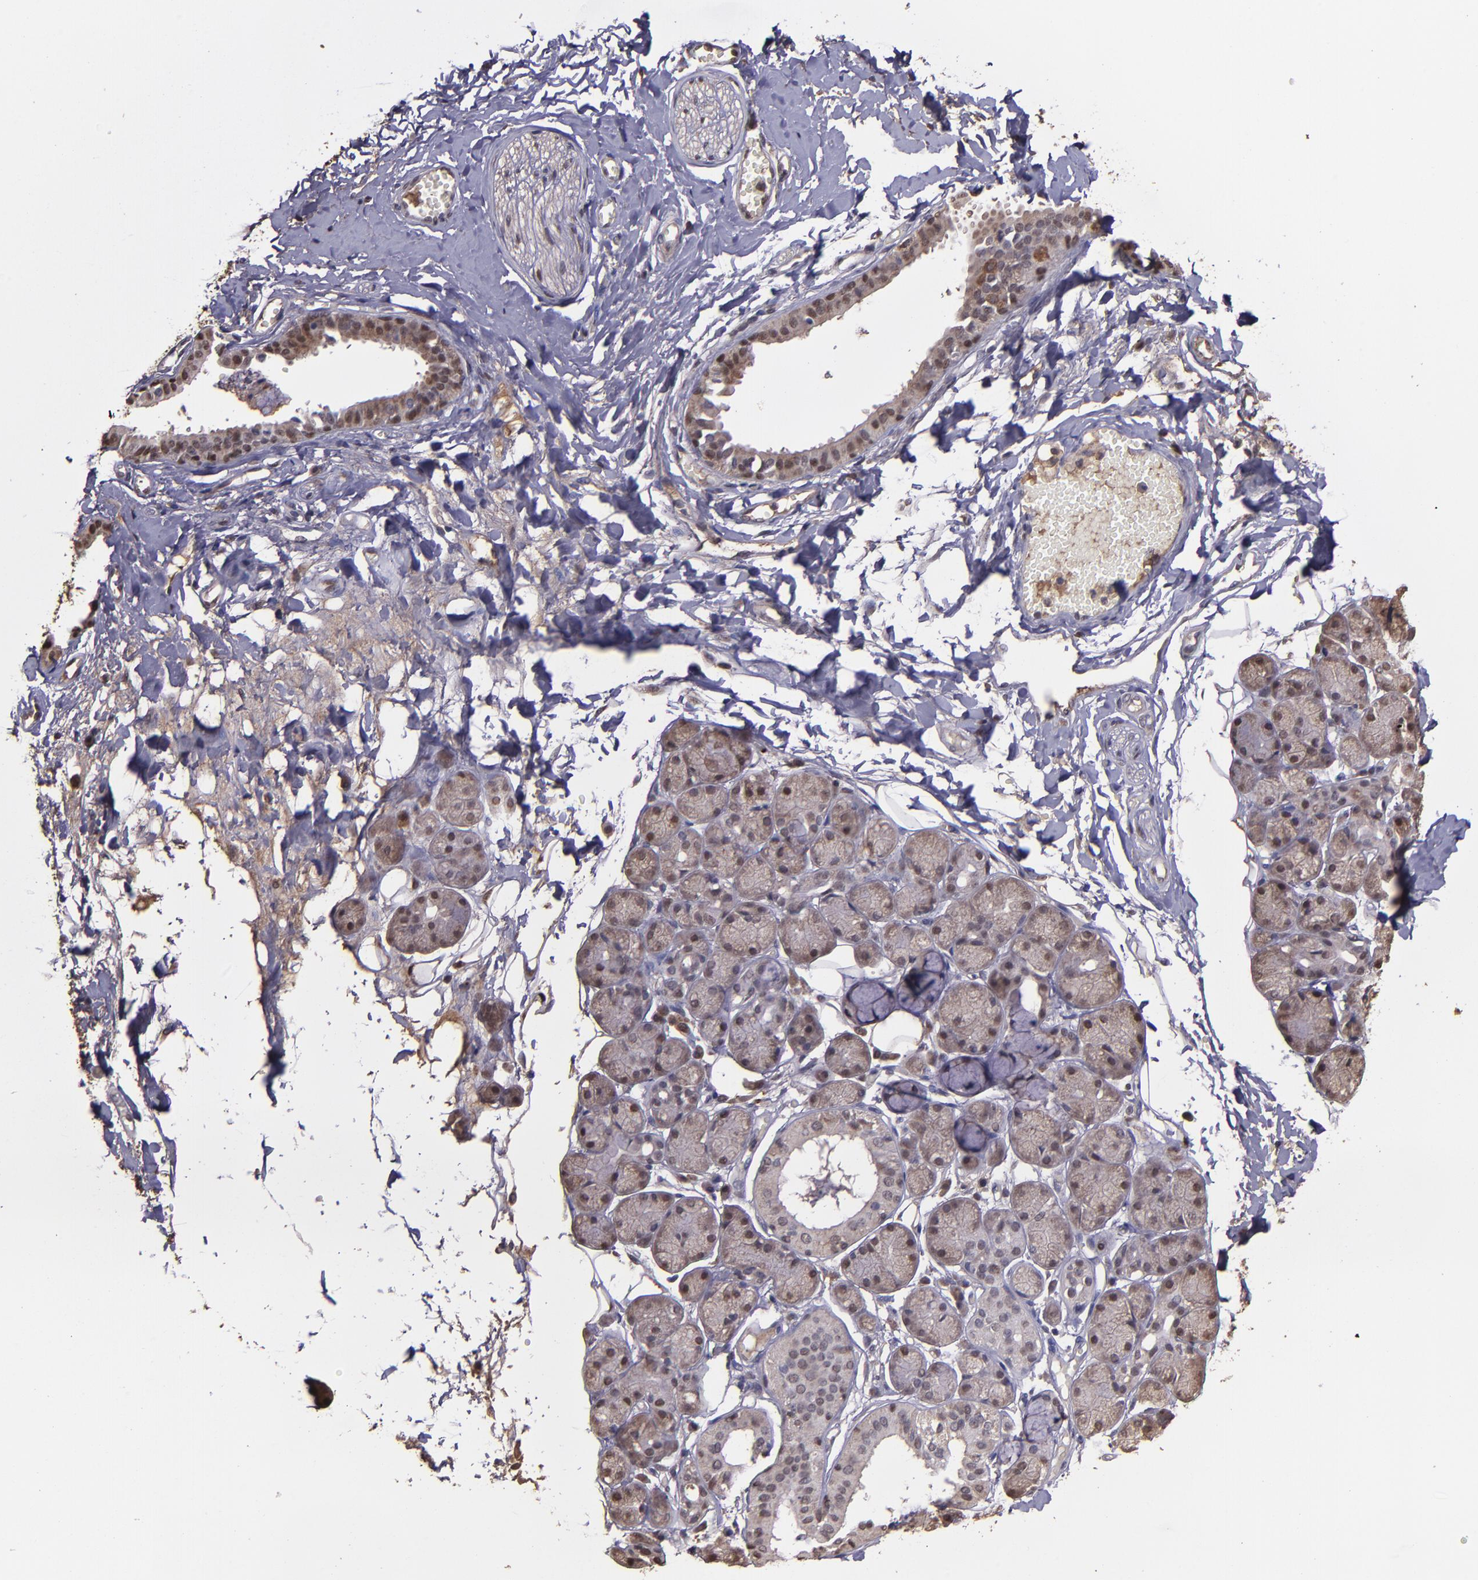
{"staining": {"intensity": "weak", "quantity": "25%-75%", "location": "cytoplasmic/membranous,nuclear"}, "tissue": "salivary gland", "cell_type": "Glandular cells", "image_type": "normal", "snomed": [{"axis": "morphology", "description": "Normal tissue, NOS"}, {"axis": "topography", "description": "Skeletal muscle"}, {"axis": "topography", "description": "Oral tissue"}, {"axis": "topography", "description": "Salivary gland"}, {"axis": "topography", "description": "Peripheral nerve tissue"}], "caption": "Glandular cells display low levels of weak cytoplasmic/membranous,nuclear positivity in approximately 25%-75% of cells in unremarkable salivary gland.", "gene": "SERPINF2", "patient": {"sex": "male", "age": 54}}